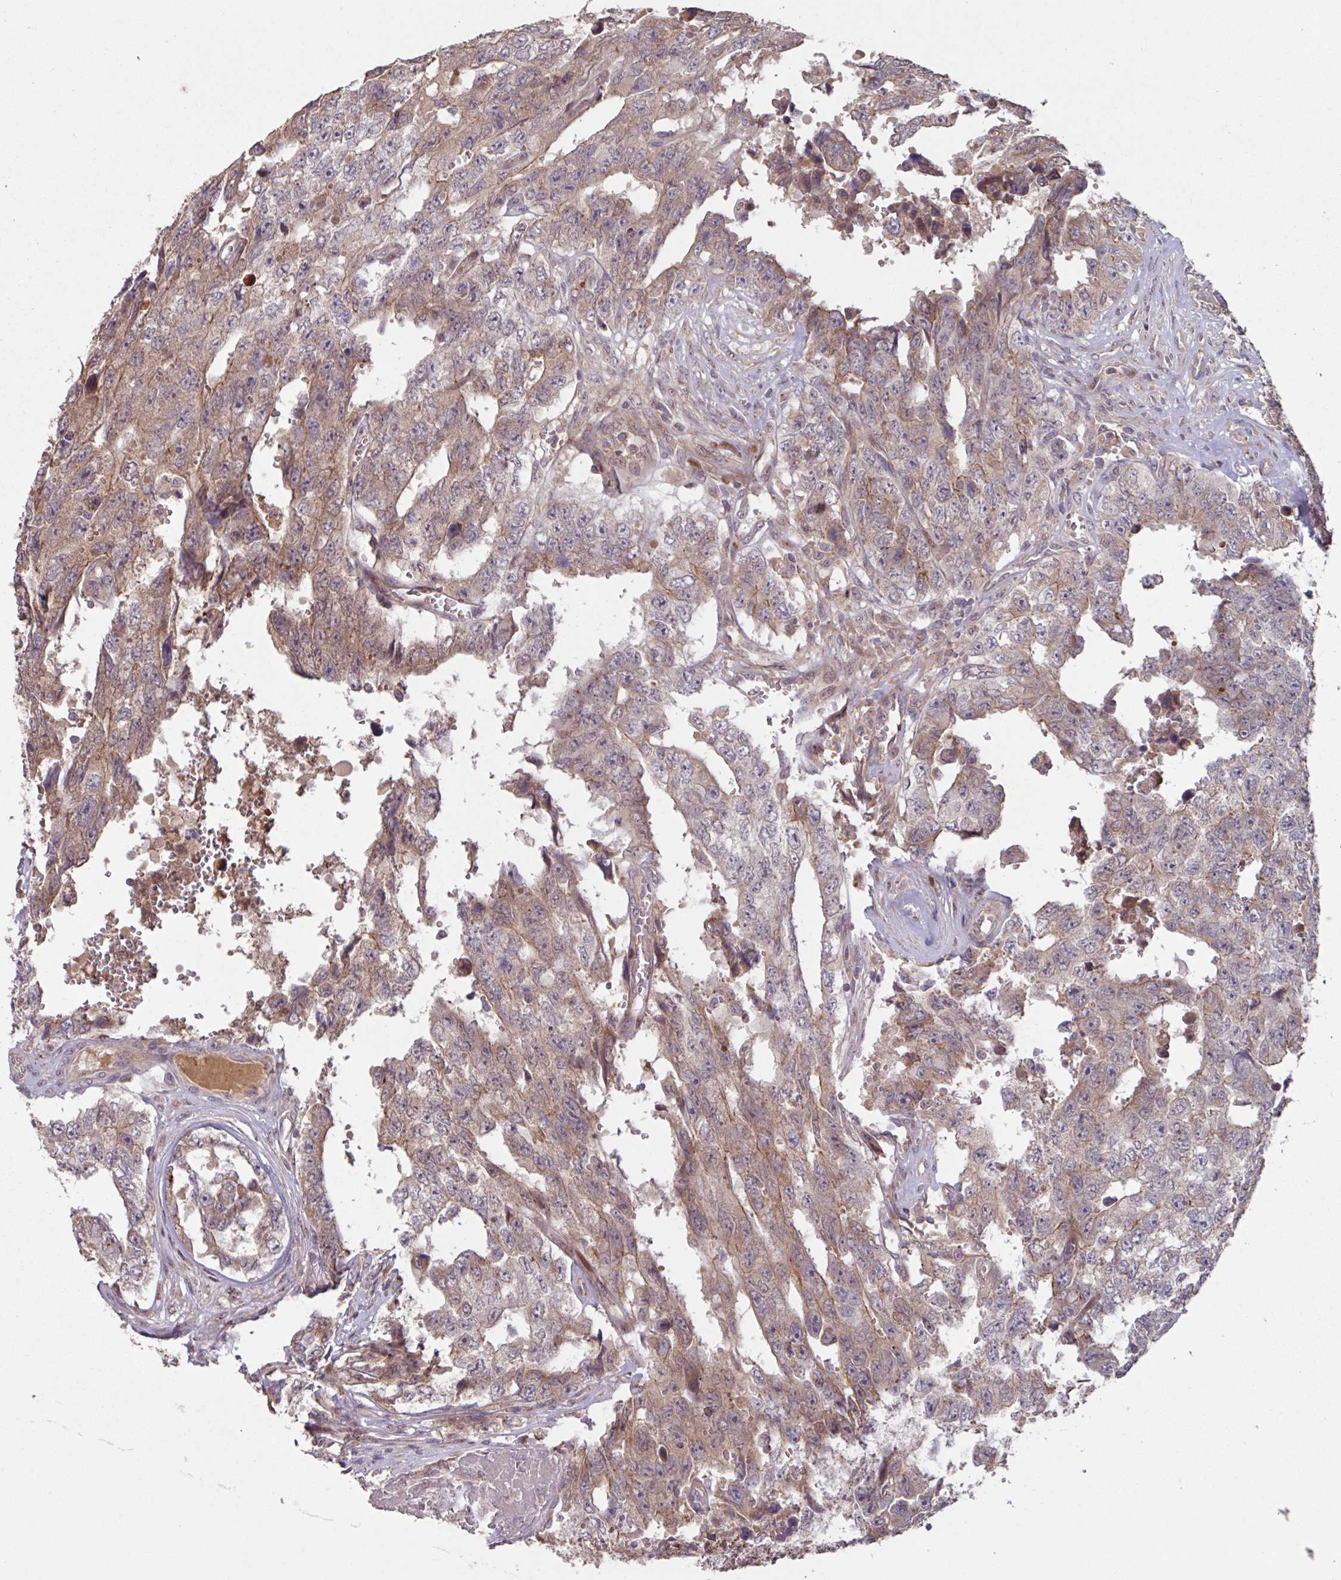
{"staining": {"intensity": "moderate", "quantity": ">75%", "location": "cytoplasmic/membranous"}, "tissue": "testis cancer", "cell_type": "Tumor cells", "image_type": "cancer", "snomed": [{"axis": "morphology", "description": "Normal tissue, NOS"}, {"axis": "morphology", "description": "Carcinoma, Embryonal, NOS"}, {"axis": "topography", "description": "Testis"}, {"axis": "topography", "description": "Epididymis"}], "caption": "Moderate cytoplasmic/membranous expression is present in approximately >75% of tumor cells in embryonal carcinoma (testis).", "gene": "TMEM88", "patient": {"sex": "male", "age": 25}}